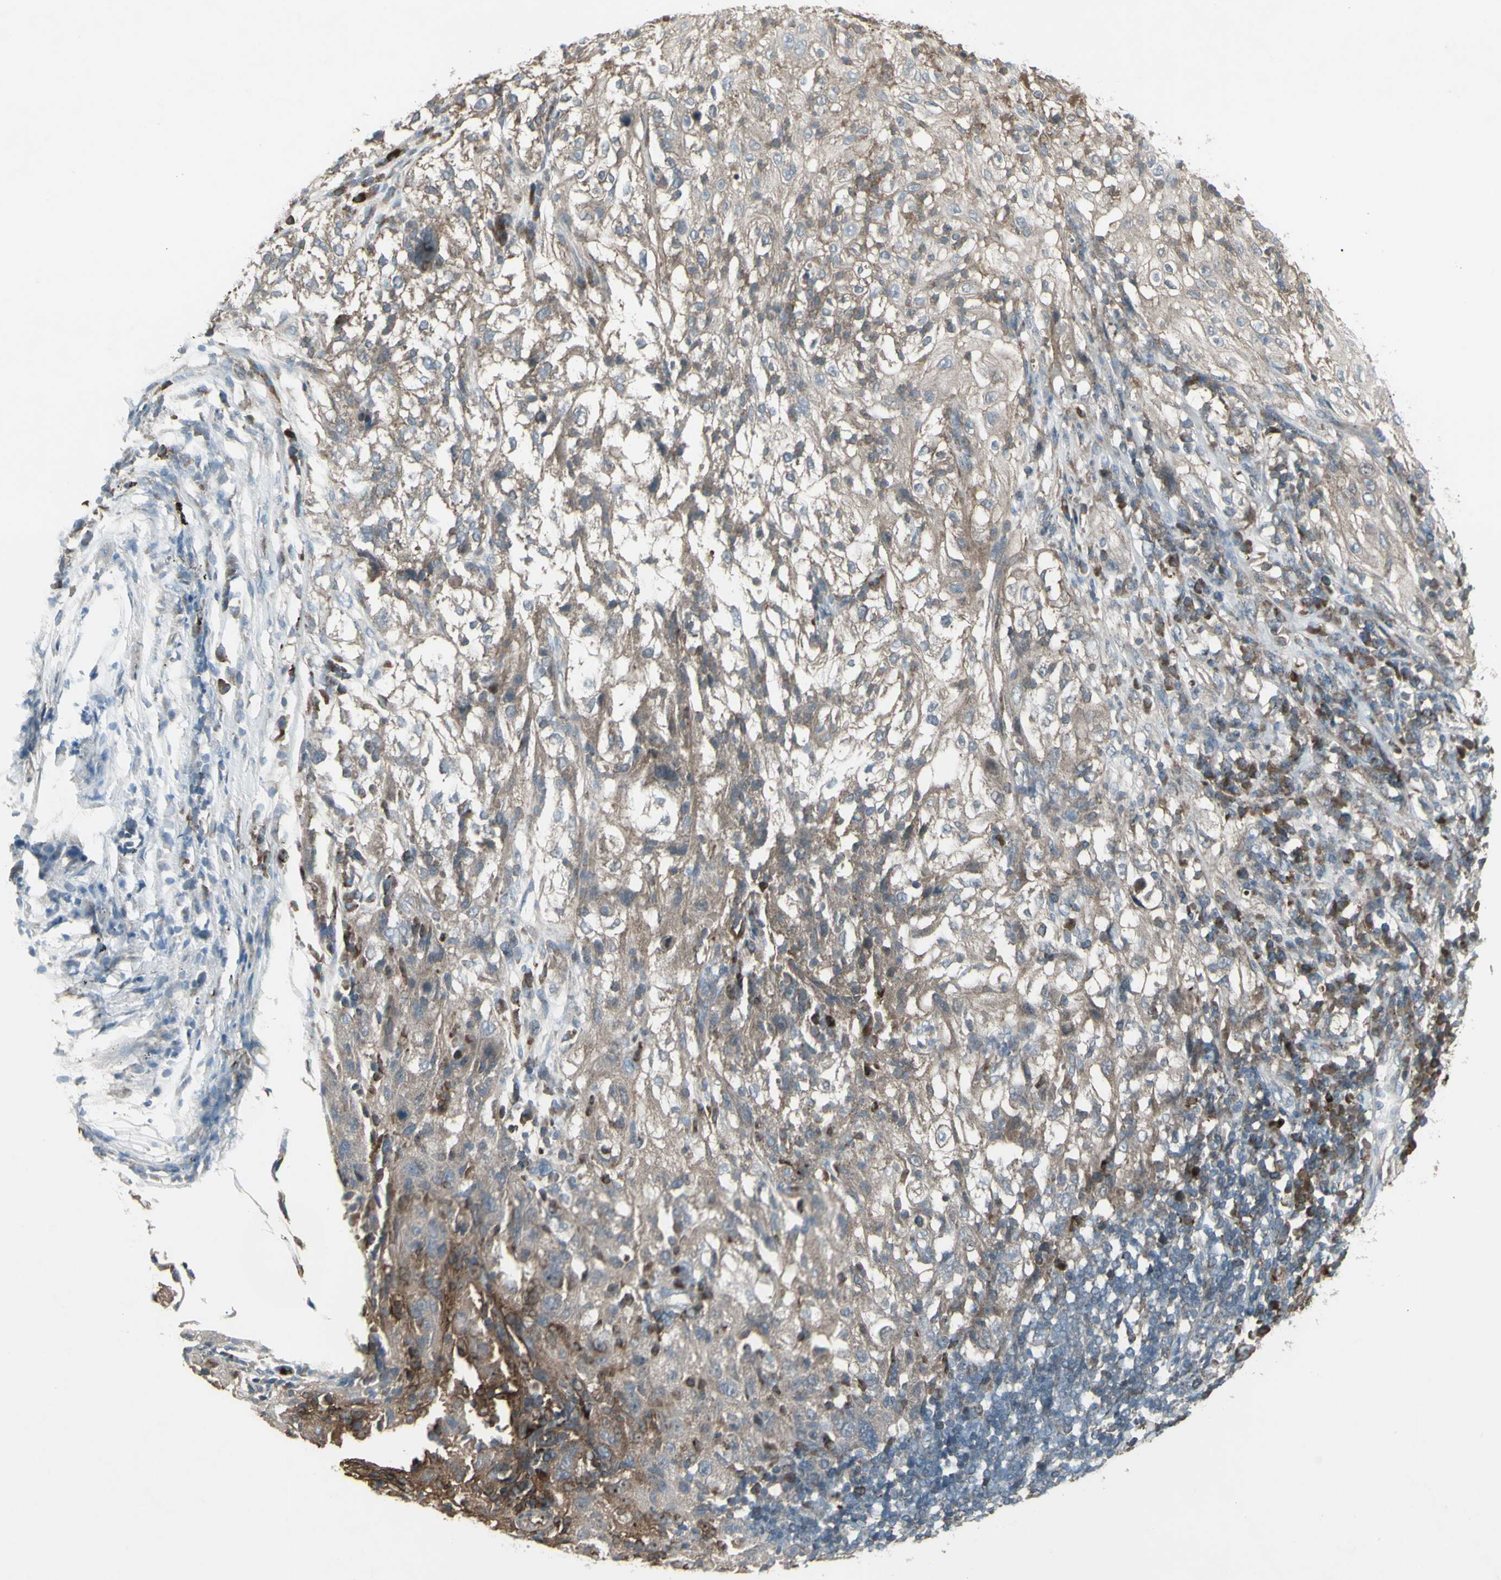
{"staining": {"intensity": "weak", "quantity": ">75%", "location": "cytoplasmic/membranous"}, "tissue": "lung cancer", "cell_type": "Tumor cells", "image_type": "cancer", "snomed": [{"axis": "morphology", "description": "Inflammation, NOS"}, {"axis": "morphology", "description": "Squamous cell carcinoma, NOS"}, {"axis": "topography", "description": "Lymph node"}, {"axis": "topography", "description": "Soft tissue"}, {"axis": "topography", "description": "Lung"}], "caption": "Immunohistochemistry image of lung squamous cell carcinoma stained for a protein (brown), which shows low levels of weak cytoplasmic/membranous staining in approximately >75% of tumor cells.", "gene": "SHC1", "patient": {"sex": "male", "age": 66}}